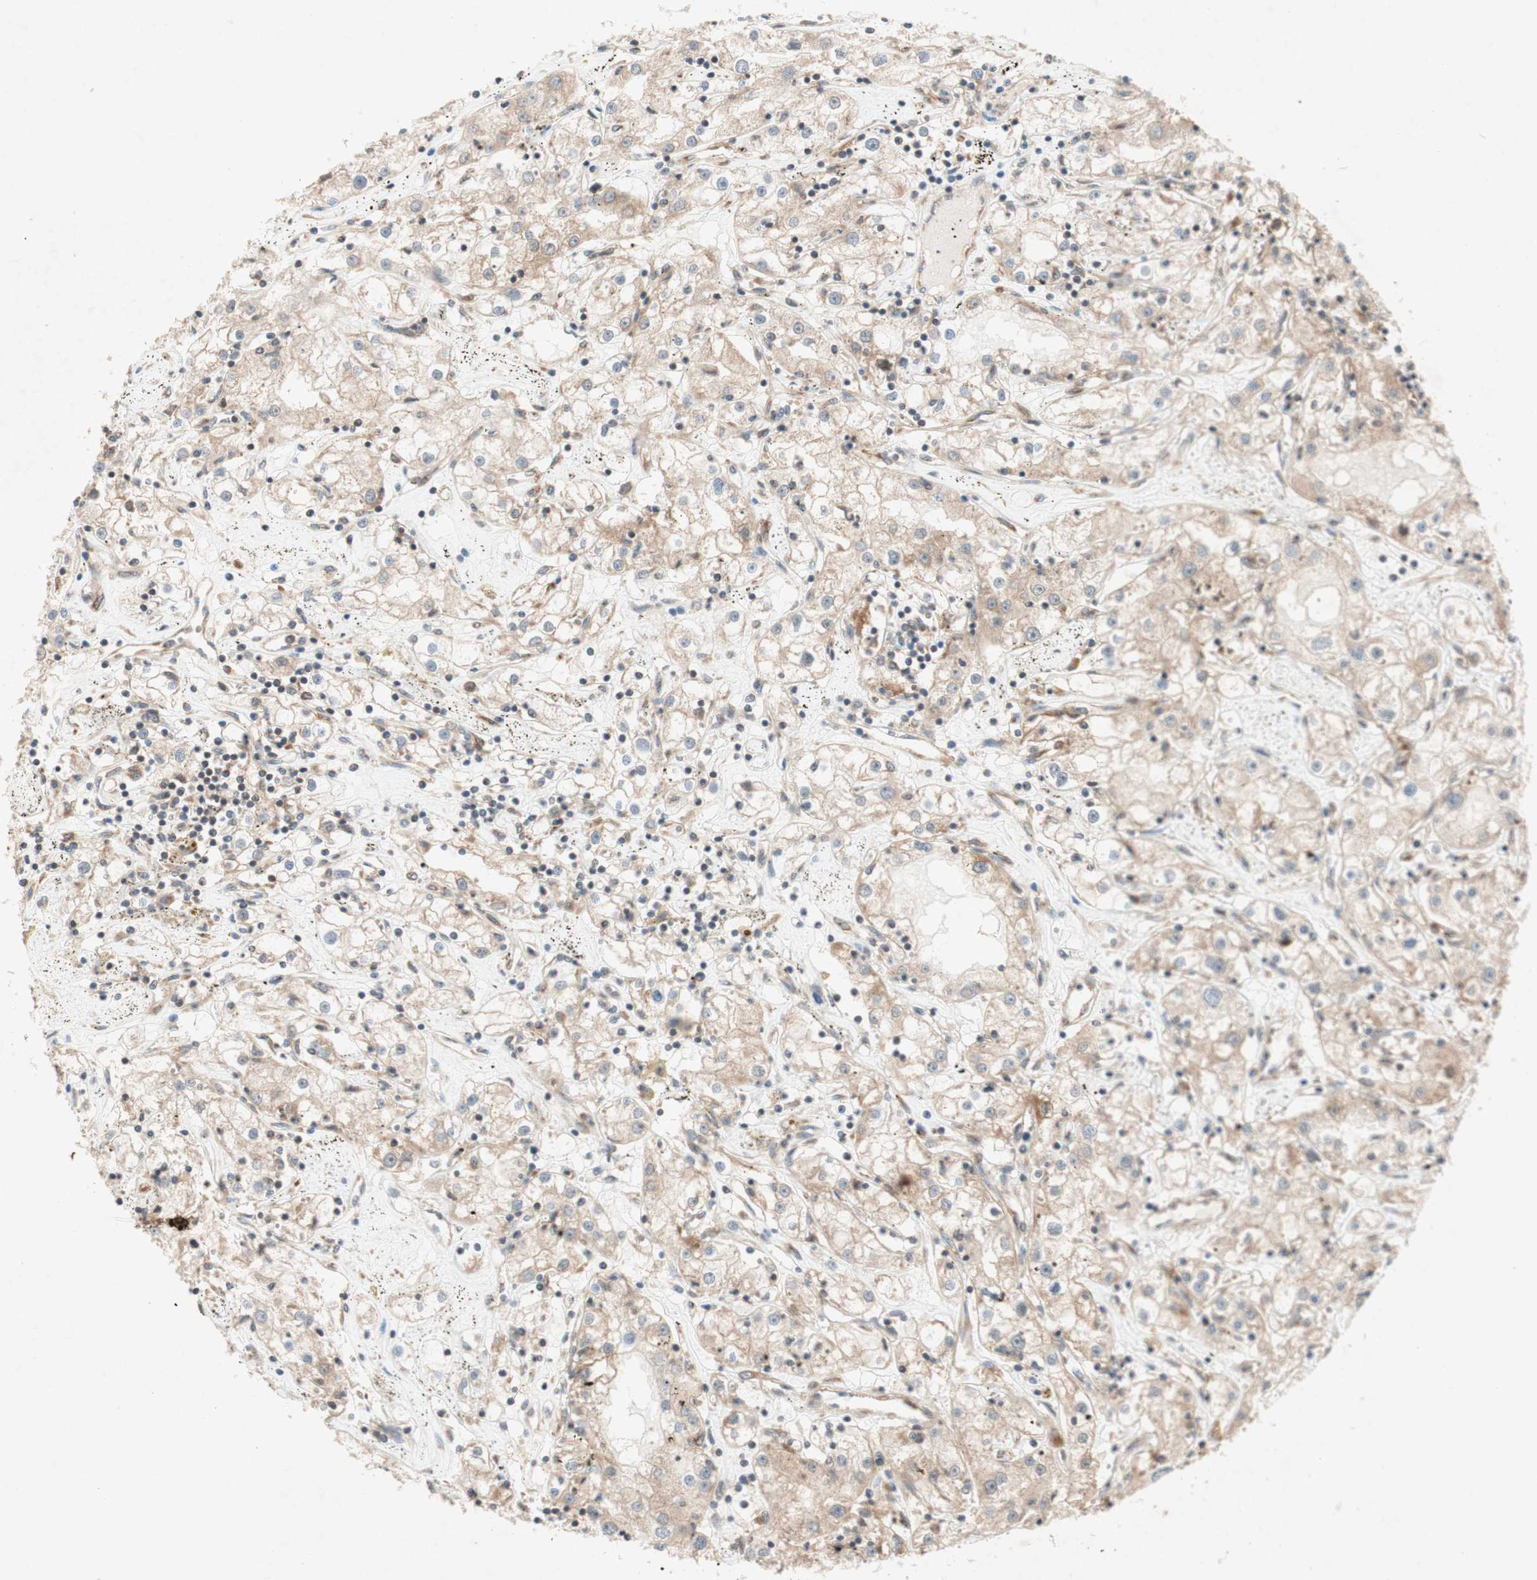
{"staining": {"intensity": "weak", "quantity": ">75%", "location": "cytoplasmic/membranous"}, "tissue": "renal cancer", "cell_type": "Tumor cells", "image_type": "cancer", "snomed": [{"axis": "morphology", "description": "Adenocarcinoma, NOS"}, {"axis": "topography", "description": "Kidney"}], "caption": "This photomicrograph reveals adenocarcinoma (renal) stained with IHC to label a protein in brown. The cytoplasmic/membranous of tumor cells show weak positivity for the protein. Nuclei are counter-stained blue.", "gene": "SOCS2", "patient": {"sex": "male", "age": 56}}